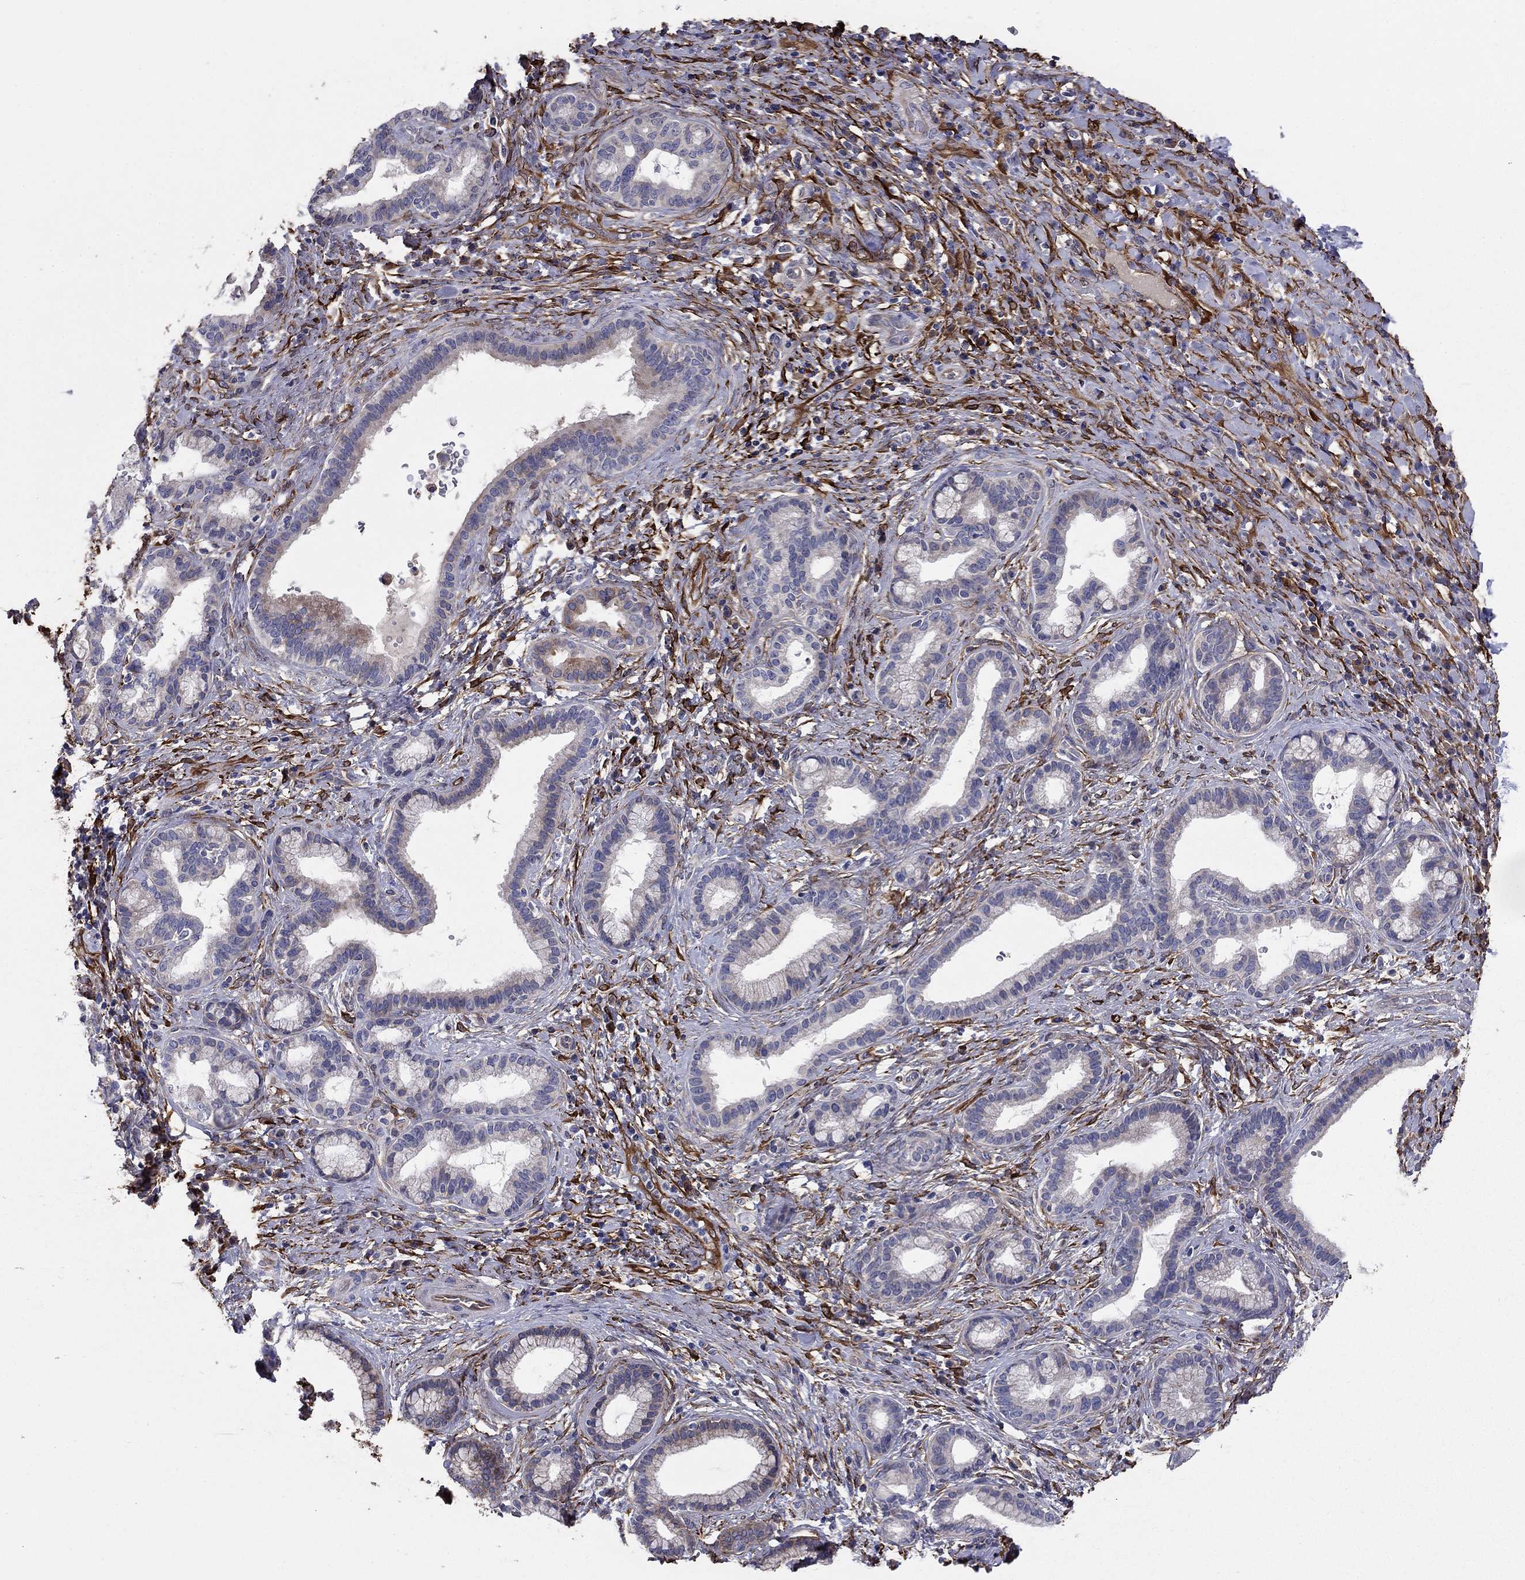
{"staining": {"intensity": "weak", "quantity": "<25%", "location": "cytoplasmic/membranous"}, "tissue": "liver cancer", "cell_type": "Tumor cells", "image_type": "cancer", "snomed": [{"axis": "morphology", "description": "Cholangiocarcinoma"}, {"axis": "topography", "description": "Liver"}], "caption": "IHC of liver cancer displays no positivity in tumor cells.", "gene": "EMP2", "patient": {"sex": "female", "age": 73}}